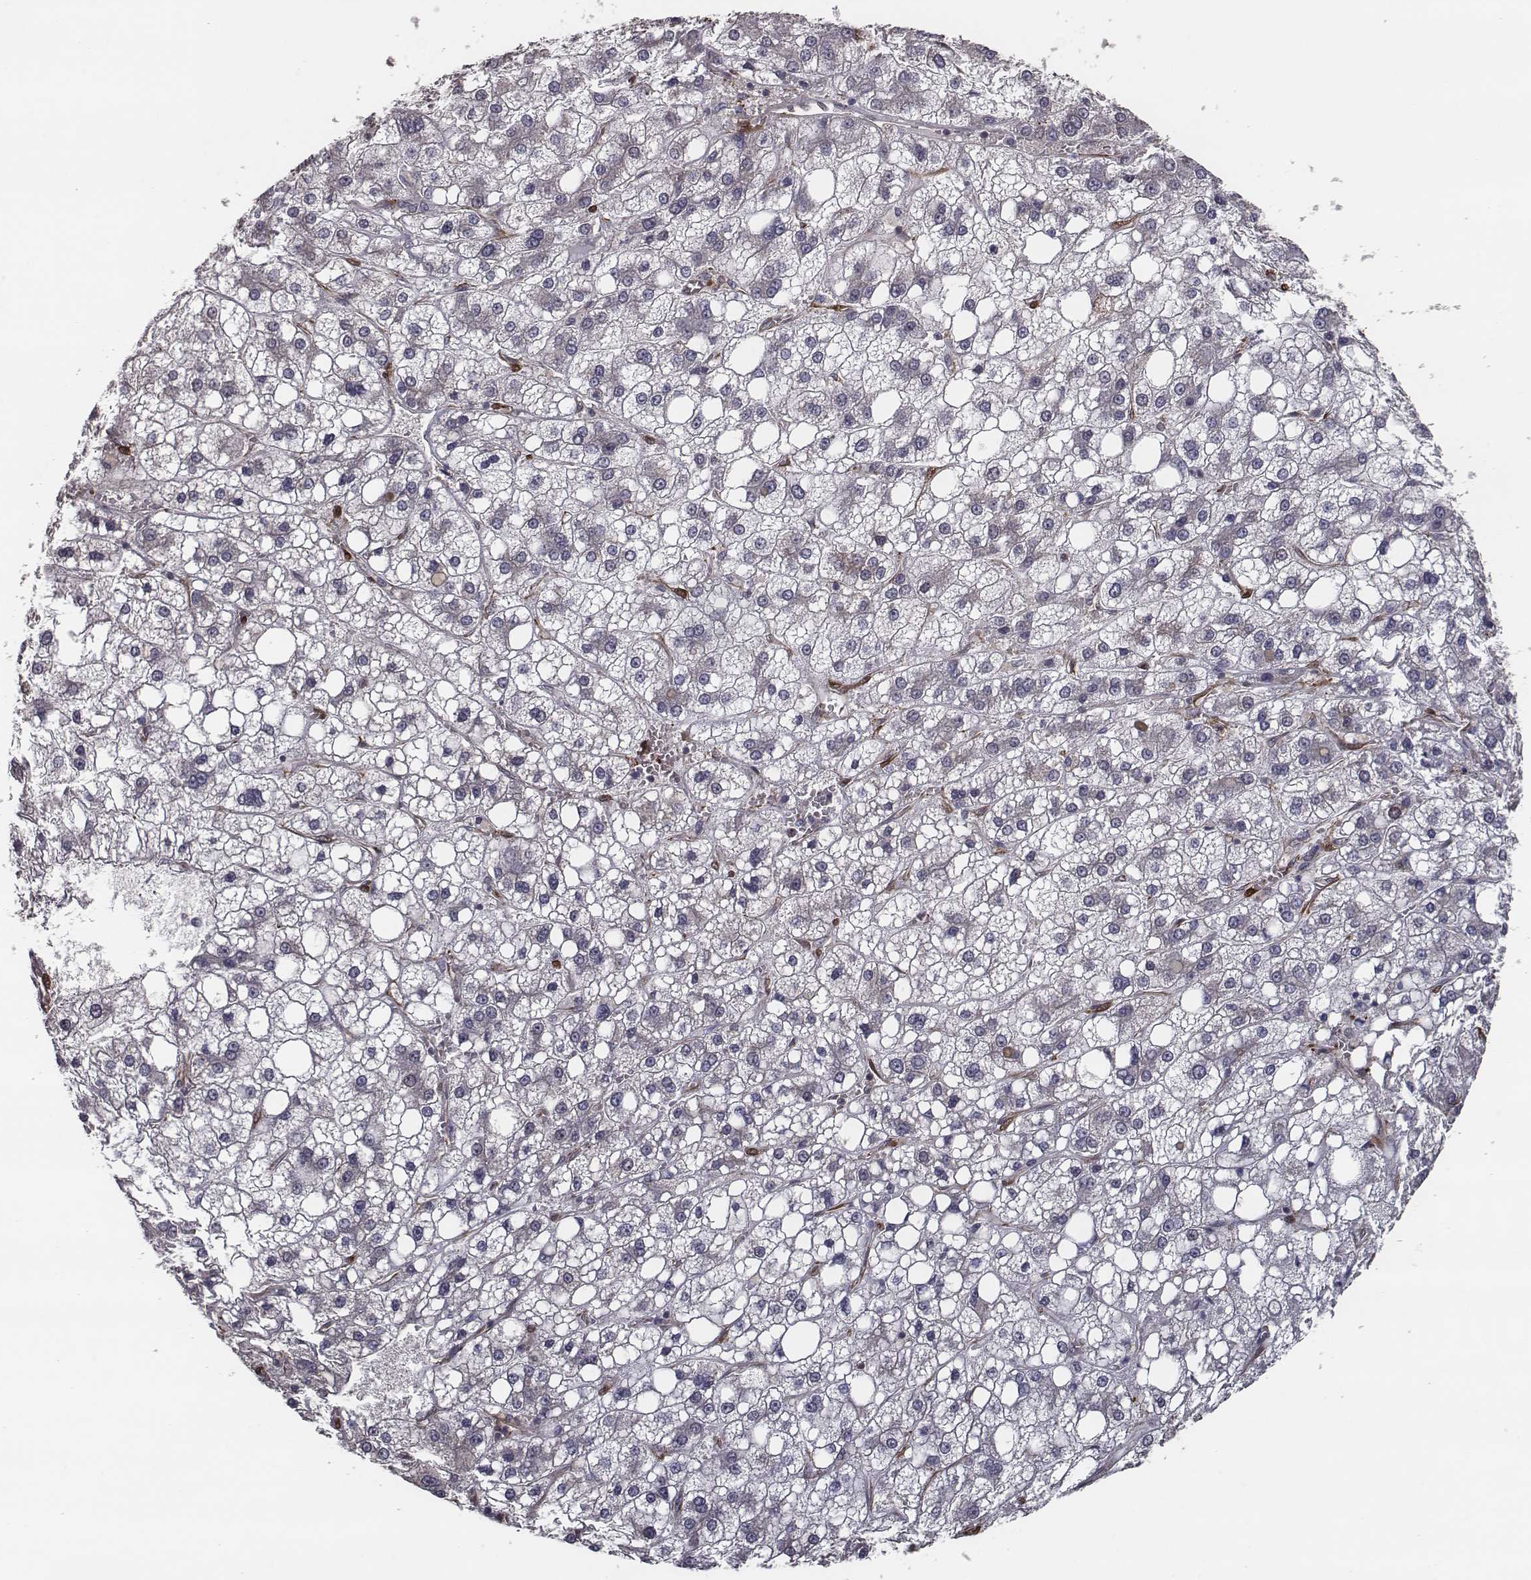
{"staining": {"intensity": "negative", "quantity": "none", "location": "none"}, "tissue": "liver cancer", "cell_type": "Tumor cells", "image_type": "cancer", "snomed": [{"axis": "morphology", "description": "Carcinoma, Hepatocellular, NOS"}, {"axis": "topography", "description": "Liver"}], "caption": "High power microscopy photomicrograph of an immunohistochemistry (IHC) histopathology image of hepatocellular carcinoma (liver), revealing no significant expression in tumor cells.", "gene": "ISYNA1", "patient": {"sex": "male", "age": 73}}